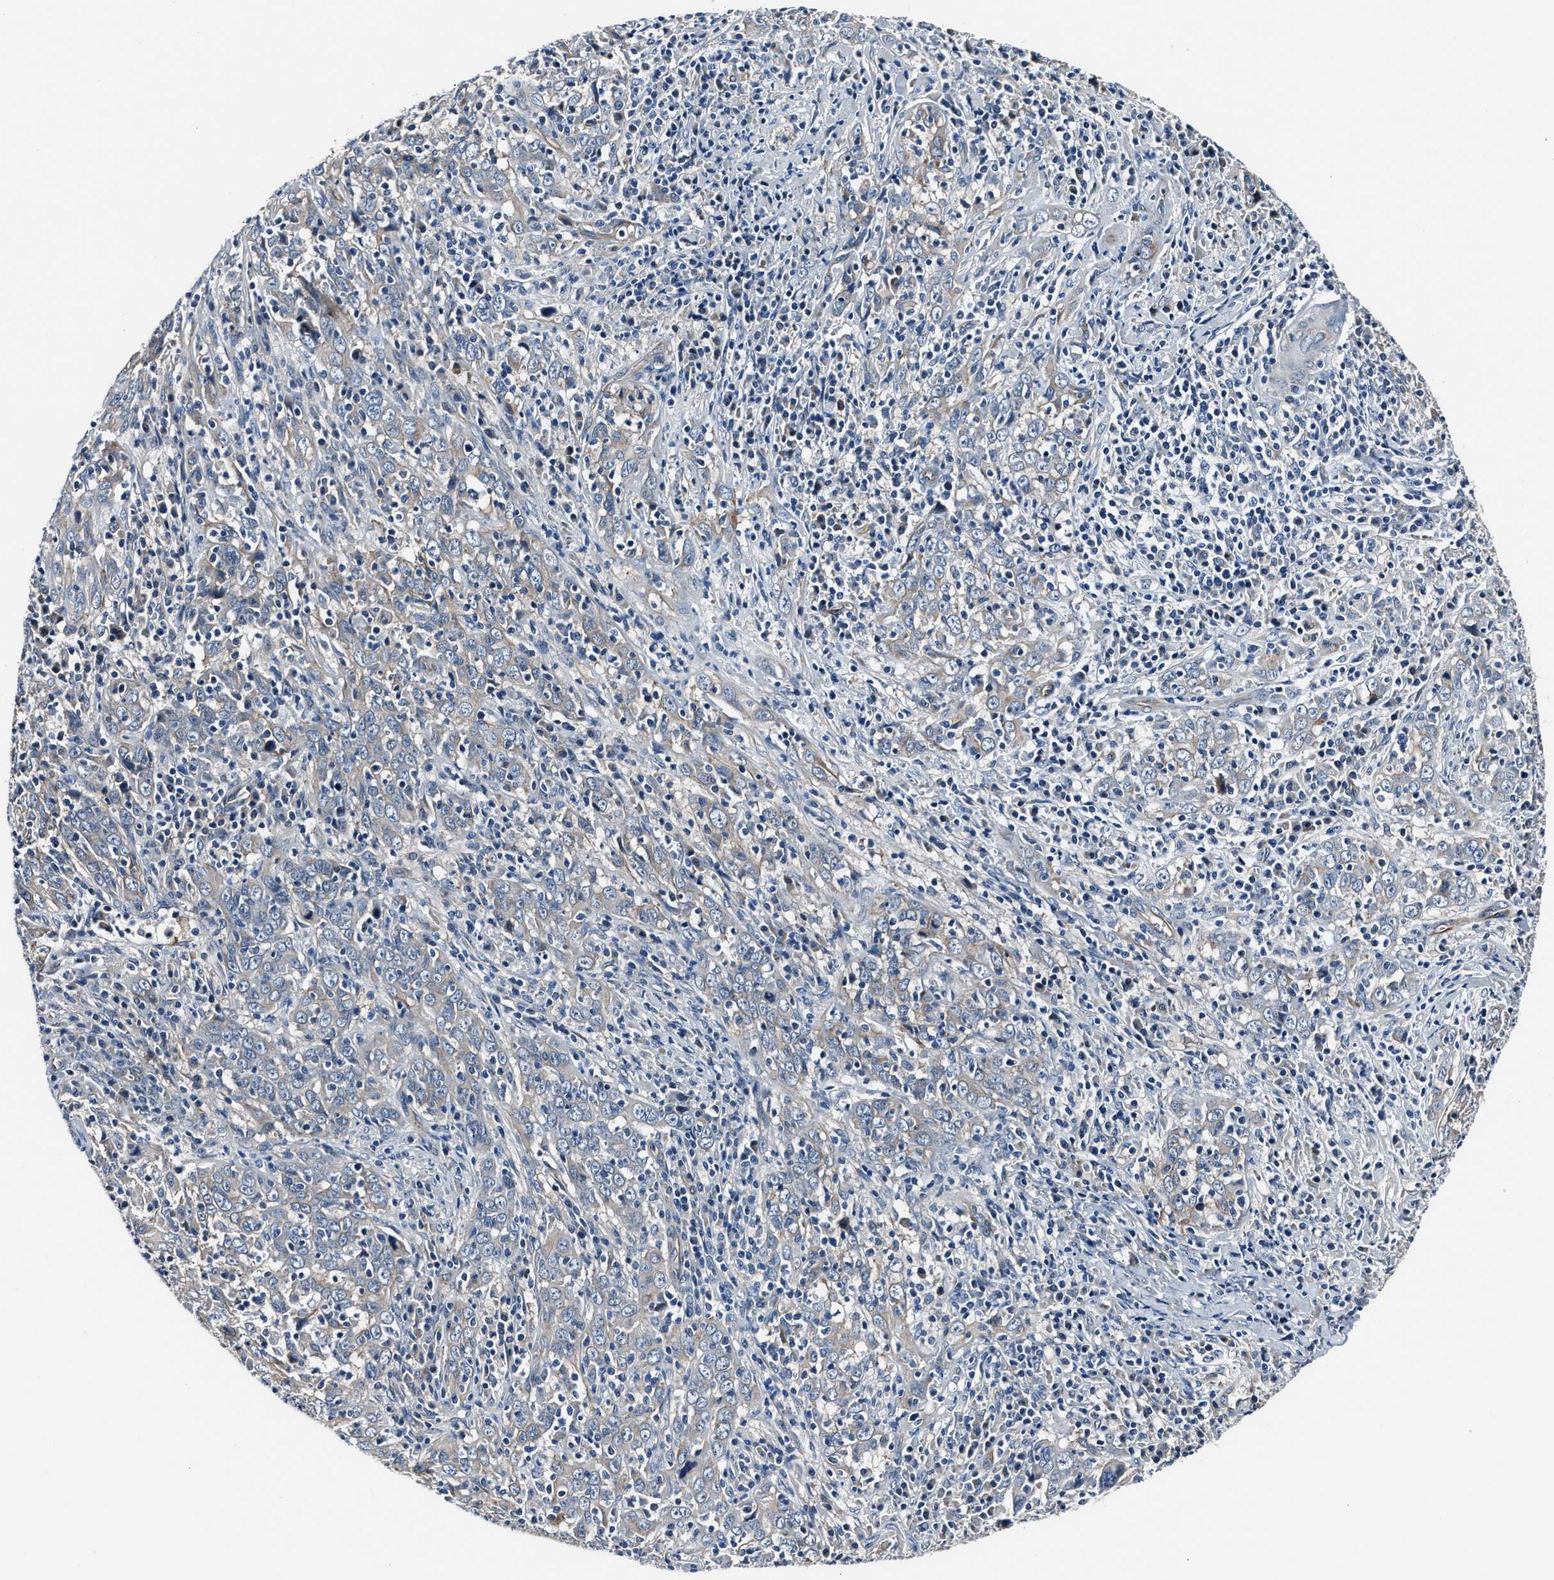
{"staining": {"intensity": "negative", "quantity": "none", "location": "none"}, "tissue": "cervical cancer", "cell_type": "Tumor cells", "image_type": "cancer", "snomed": [{"axis": "morphology", "description": "Squamous cell carcinoma, NOS"}, {"axis": "topography", "description": "Cervix"}], "caption": "Human cervical cancer (squamous cell carcinoma) stained for a protein using immunohistochemistry exhibits no staining in tumor cells.", "gene": "MPDZ", "patient": {"sex": "female", "age": 46}}